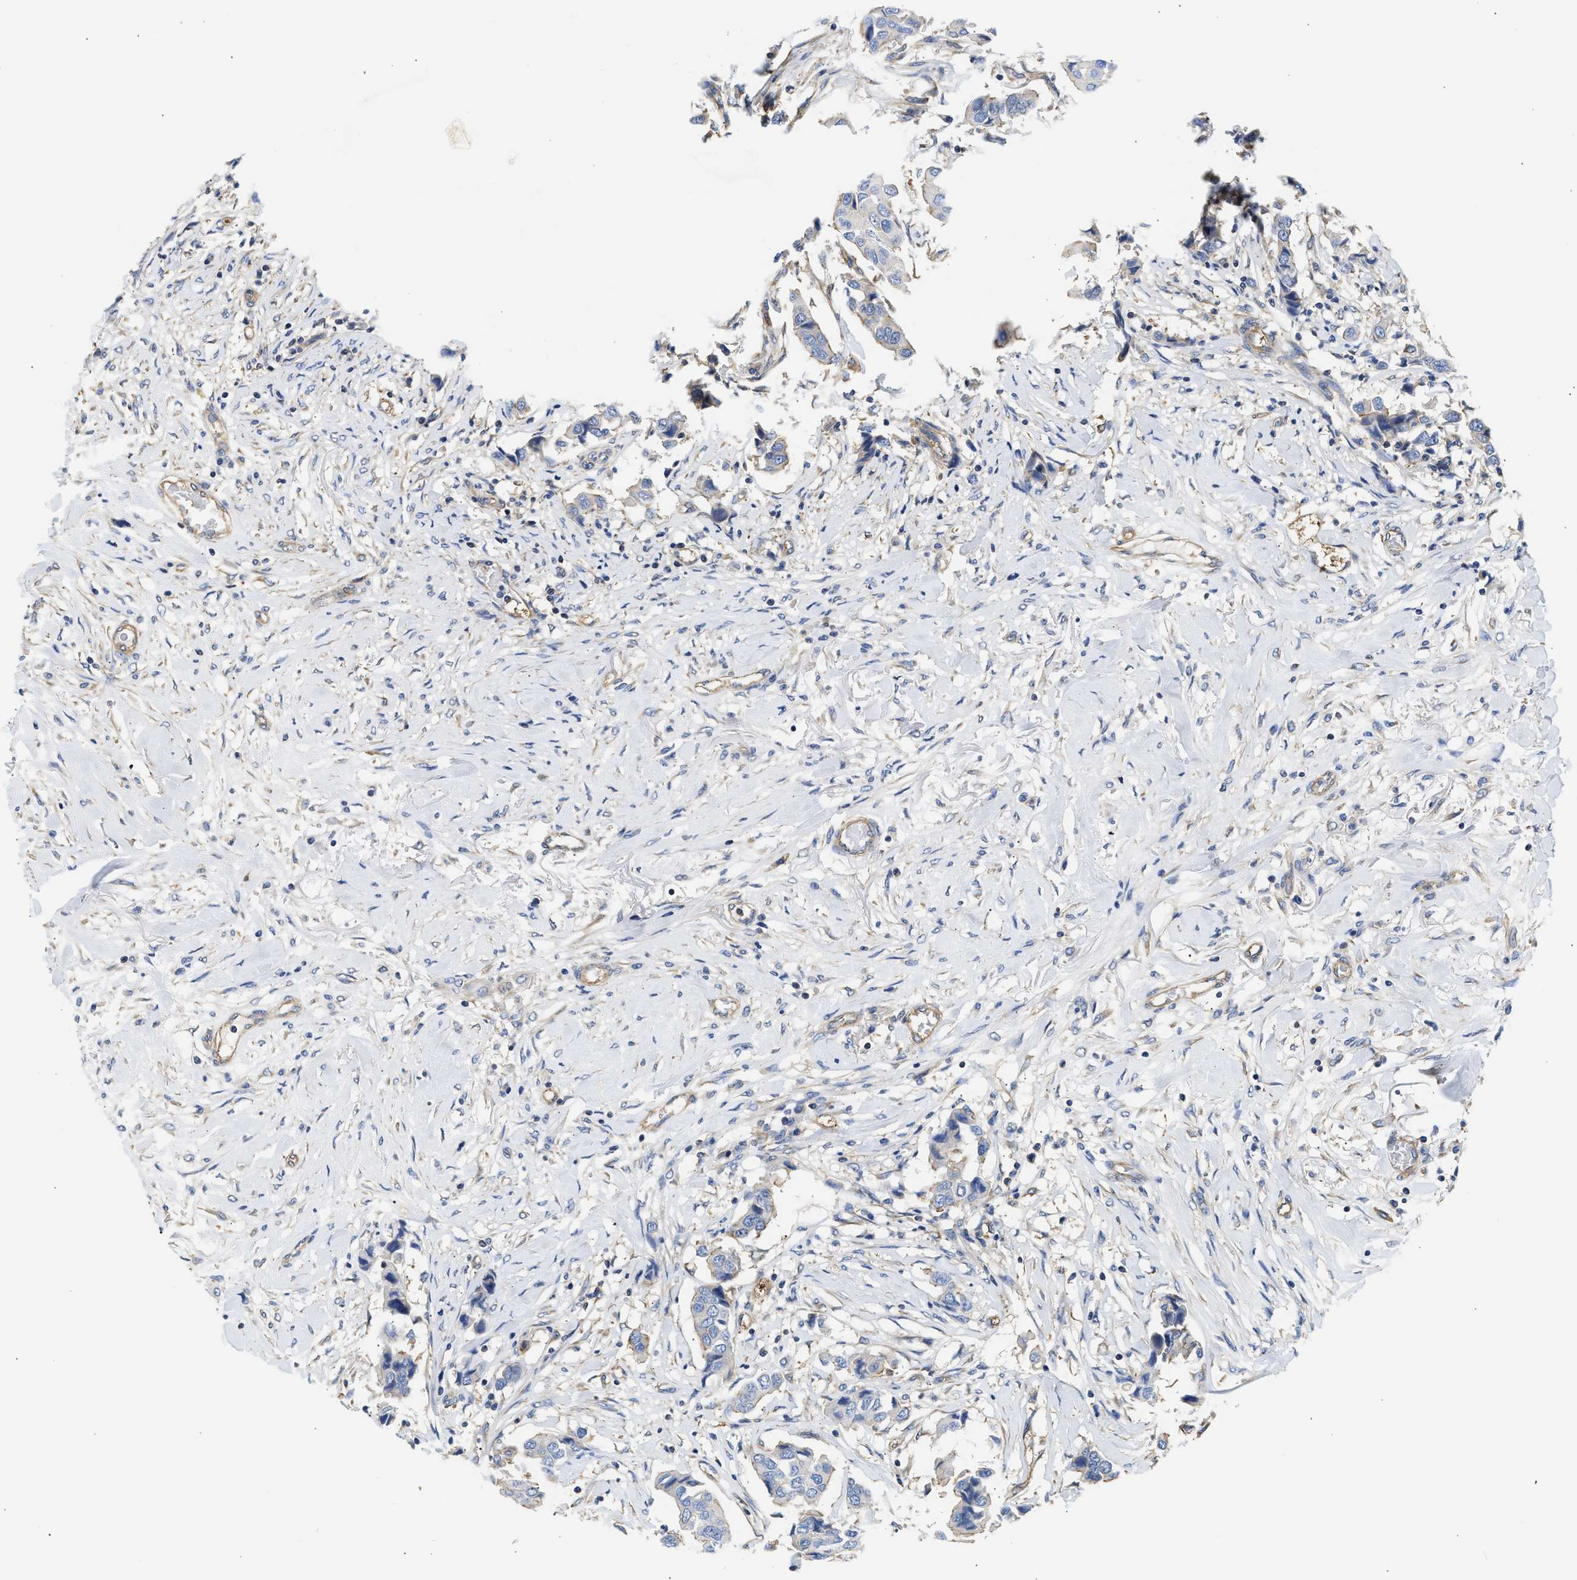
{"staining": {"intensity": "negative", "quantity": "none", "location": "none"}, "tissue": "breast cancer", "cell_type": "Tumor cells", "image_type": "cancer", "snomed": [{"axis": "morphology", "description": "Duct carcinoma"}, {"axis": "topography", "description": "Breast"}], "caption": "Tumor cells are negative for brown protein staining in breast invasive ductal carcinoma.", "gene": "SAMD9L", "patient": {"sex": "female", "age": 80}}